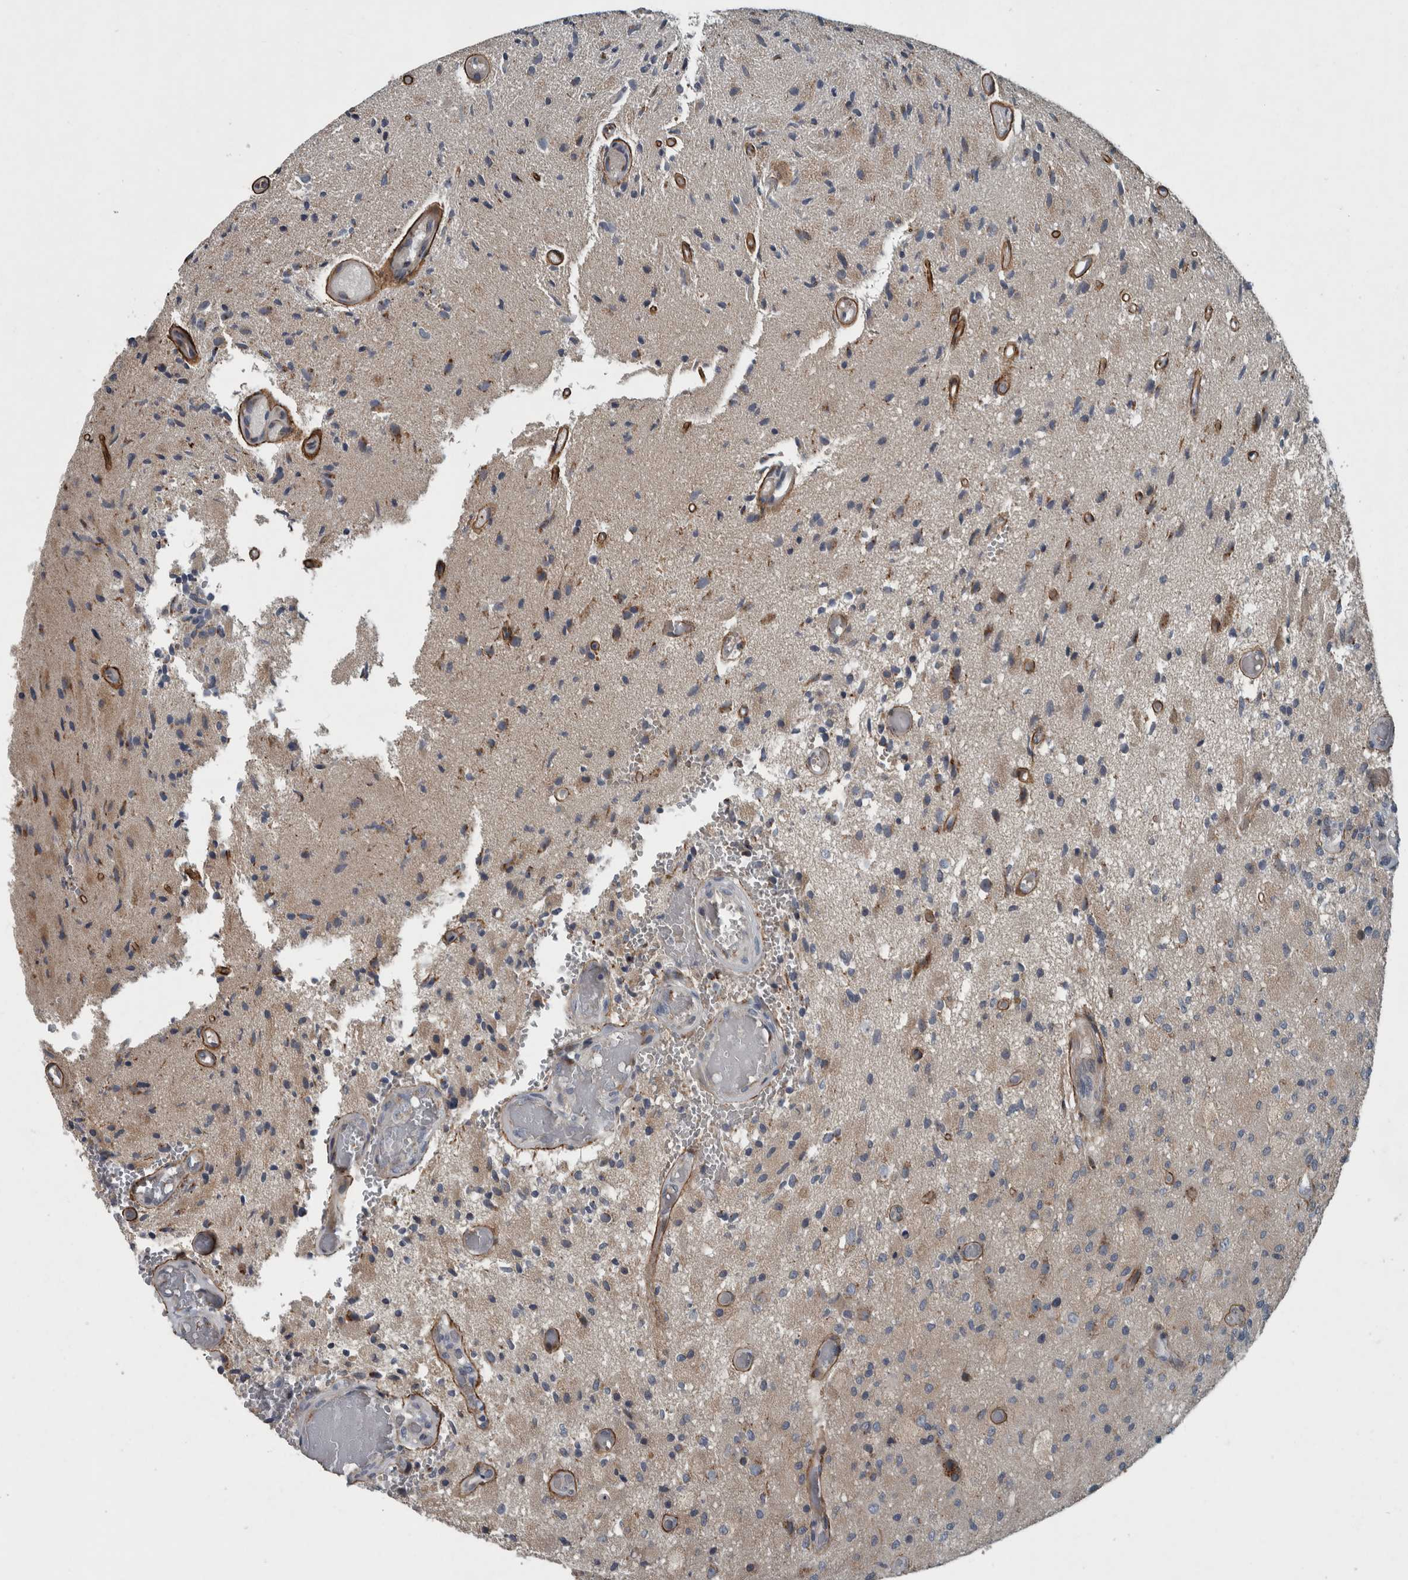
{"staining": {"intensity": "weak", "quantity": "25%-75%", "location": "cytoplasmic/membranous"}, "tissue": "glioma", "cell_type": "Tumor cells", "image_type": "cancer", "snomed": [{"axis": "morphology", "description": "Normal tissue, NOS"}, {"axis": "morphology", "description": "Glioma, malignant, High grade"}, {"axis": "topography", "description": "Cerebral cortex"}], "caption": "Protein positivity by immunohistochemistry (IHC) demonstrates weak cytoplasmic/membranous staining in about 25%-75% of tumor cells in glioma. (brown staining indicates protein expression, while blue staining denotes nuclei).", "gene": "ZNF345", "patient": {"sex": "male", "age": 77}}